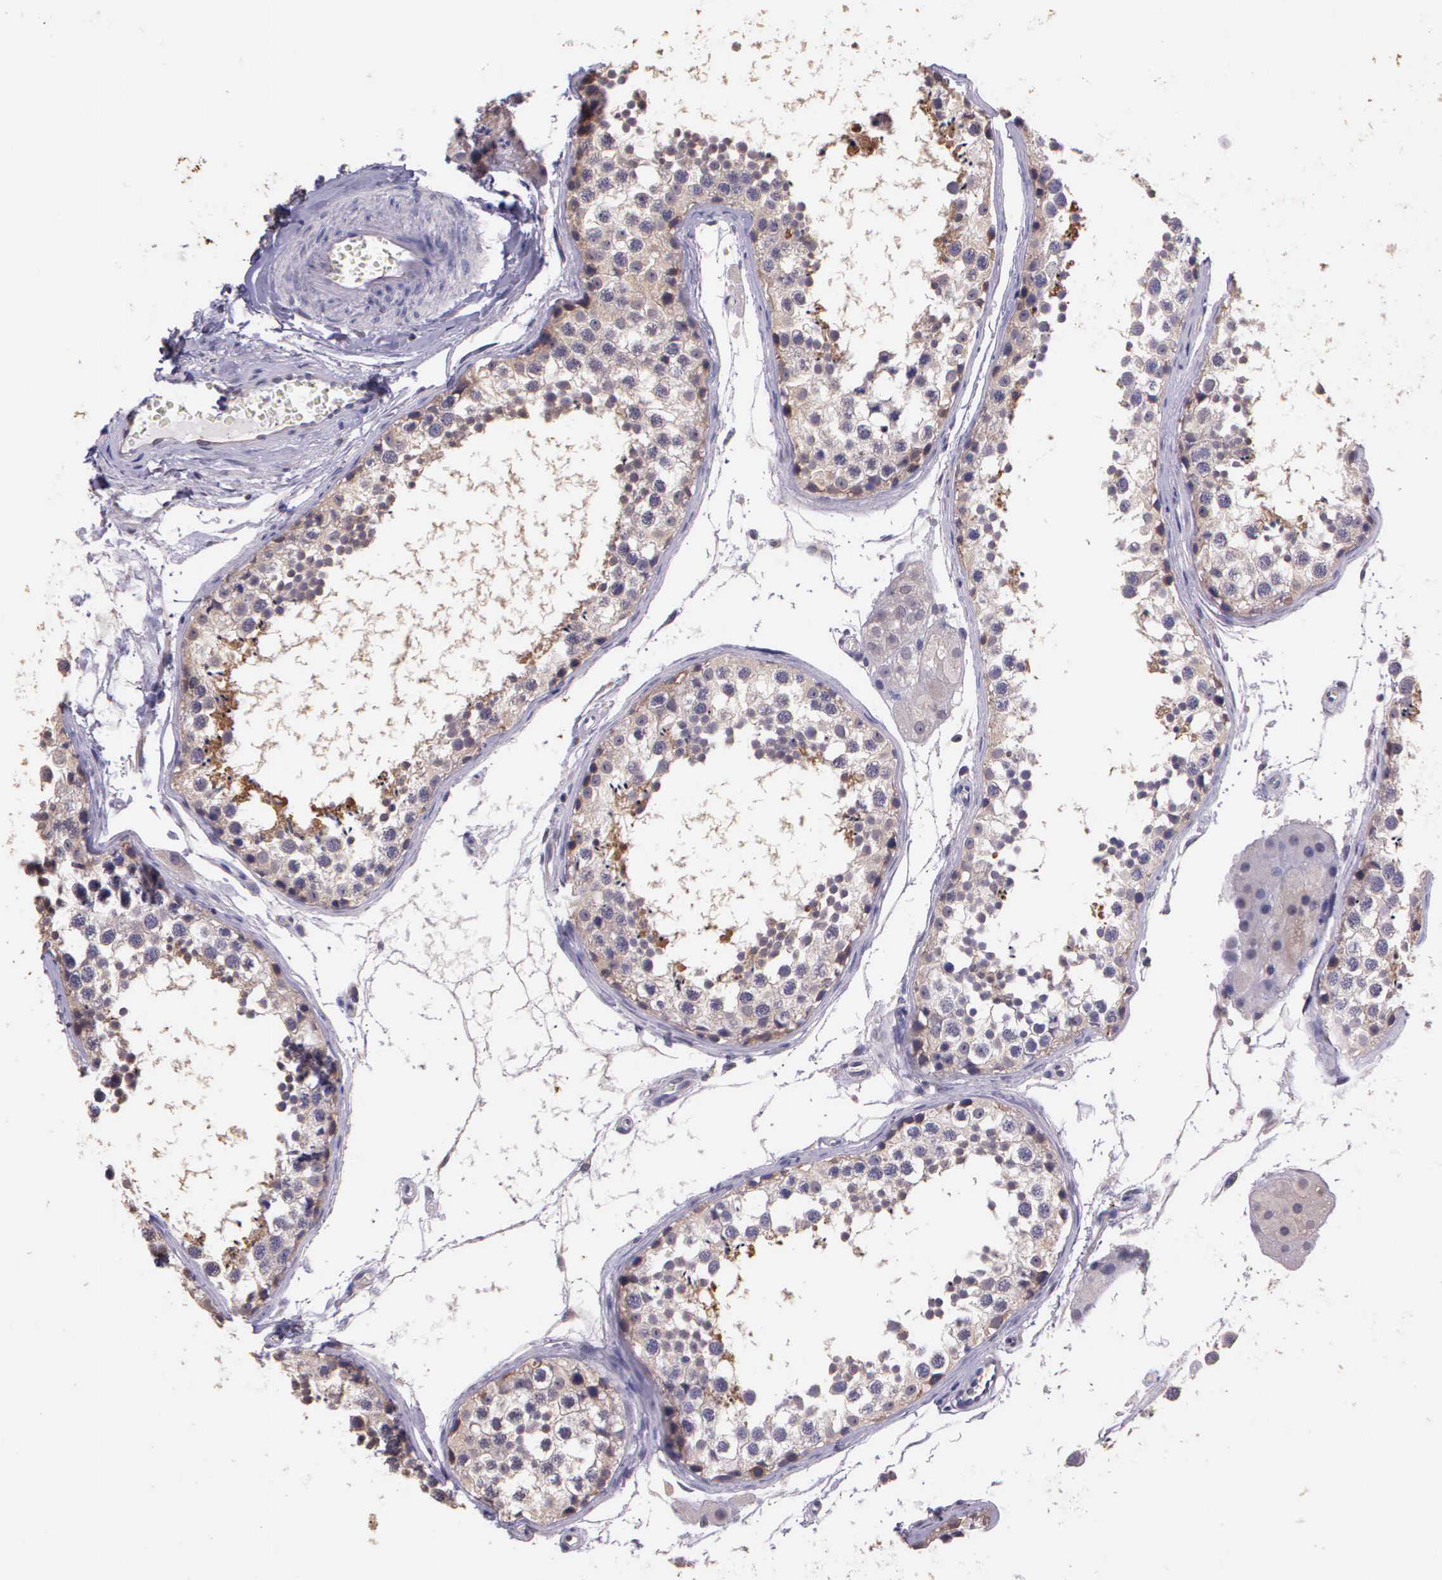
{"staining": {"intensity": "weak", "quantity": ">75%", "location": "cytoplasmic/membranous"}, "tissue": "testis", "cell_type": "Cells in seminiferous ducts", "image_type": "normal", "snomed": [{"axis": "morphology", "description": "Normal tissue, NOS"}, {"axis": "topography", "description": "Testis"}], "caption": "Immunohistochemistry of normal human testis shows low levels of weak cytoplasmic/membranous positivity in approximately >75% of cells in seminiferous ducts. (brown staining indicates protein expression, while blue staining denotes nuclei).", "gene": "IGBP1P2", "patient": {"sex": "male", "age": 57}}